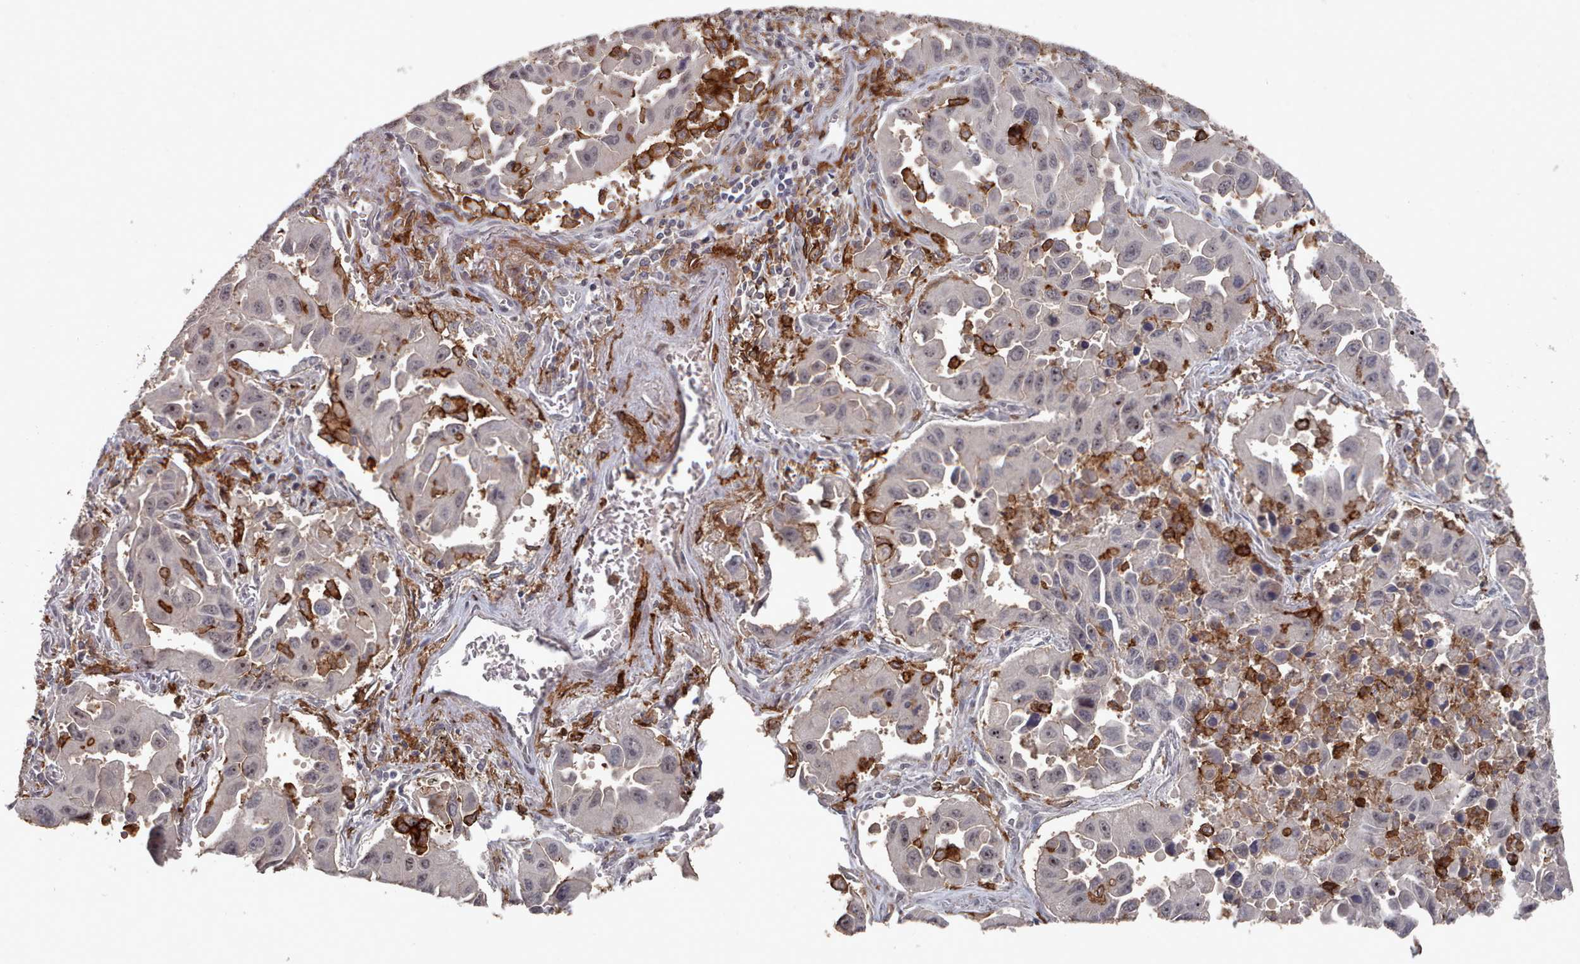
{"staining": {"intensity": "negative", "quantity": "none", "location": "none"}, "tissue": "lung cancer", "cell_type": "Tumor cells", "image_type": "cancer", "snomed": [{"axis": "morphology", "description": "Adenocarcinoma, NOS"}, {"axis": "topography", "description": "Lung"}], "caption": "An immunohistochemistry micrograph of lung cancer (adenocarcinoma) is shown. There is no staining in tumor cells of lung cancer (adenocarcinoma).", "gene": "COL8A2", "patient": {"sex": "male", "age": 66}}